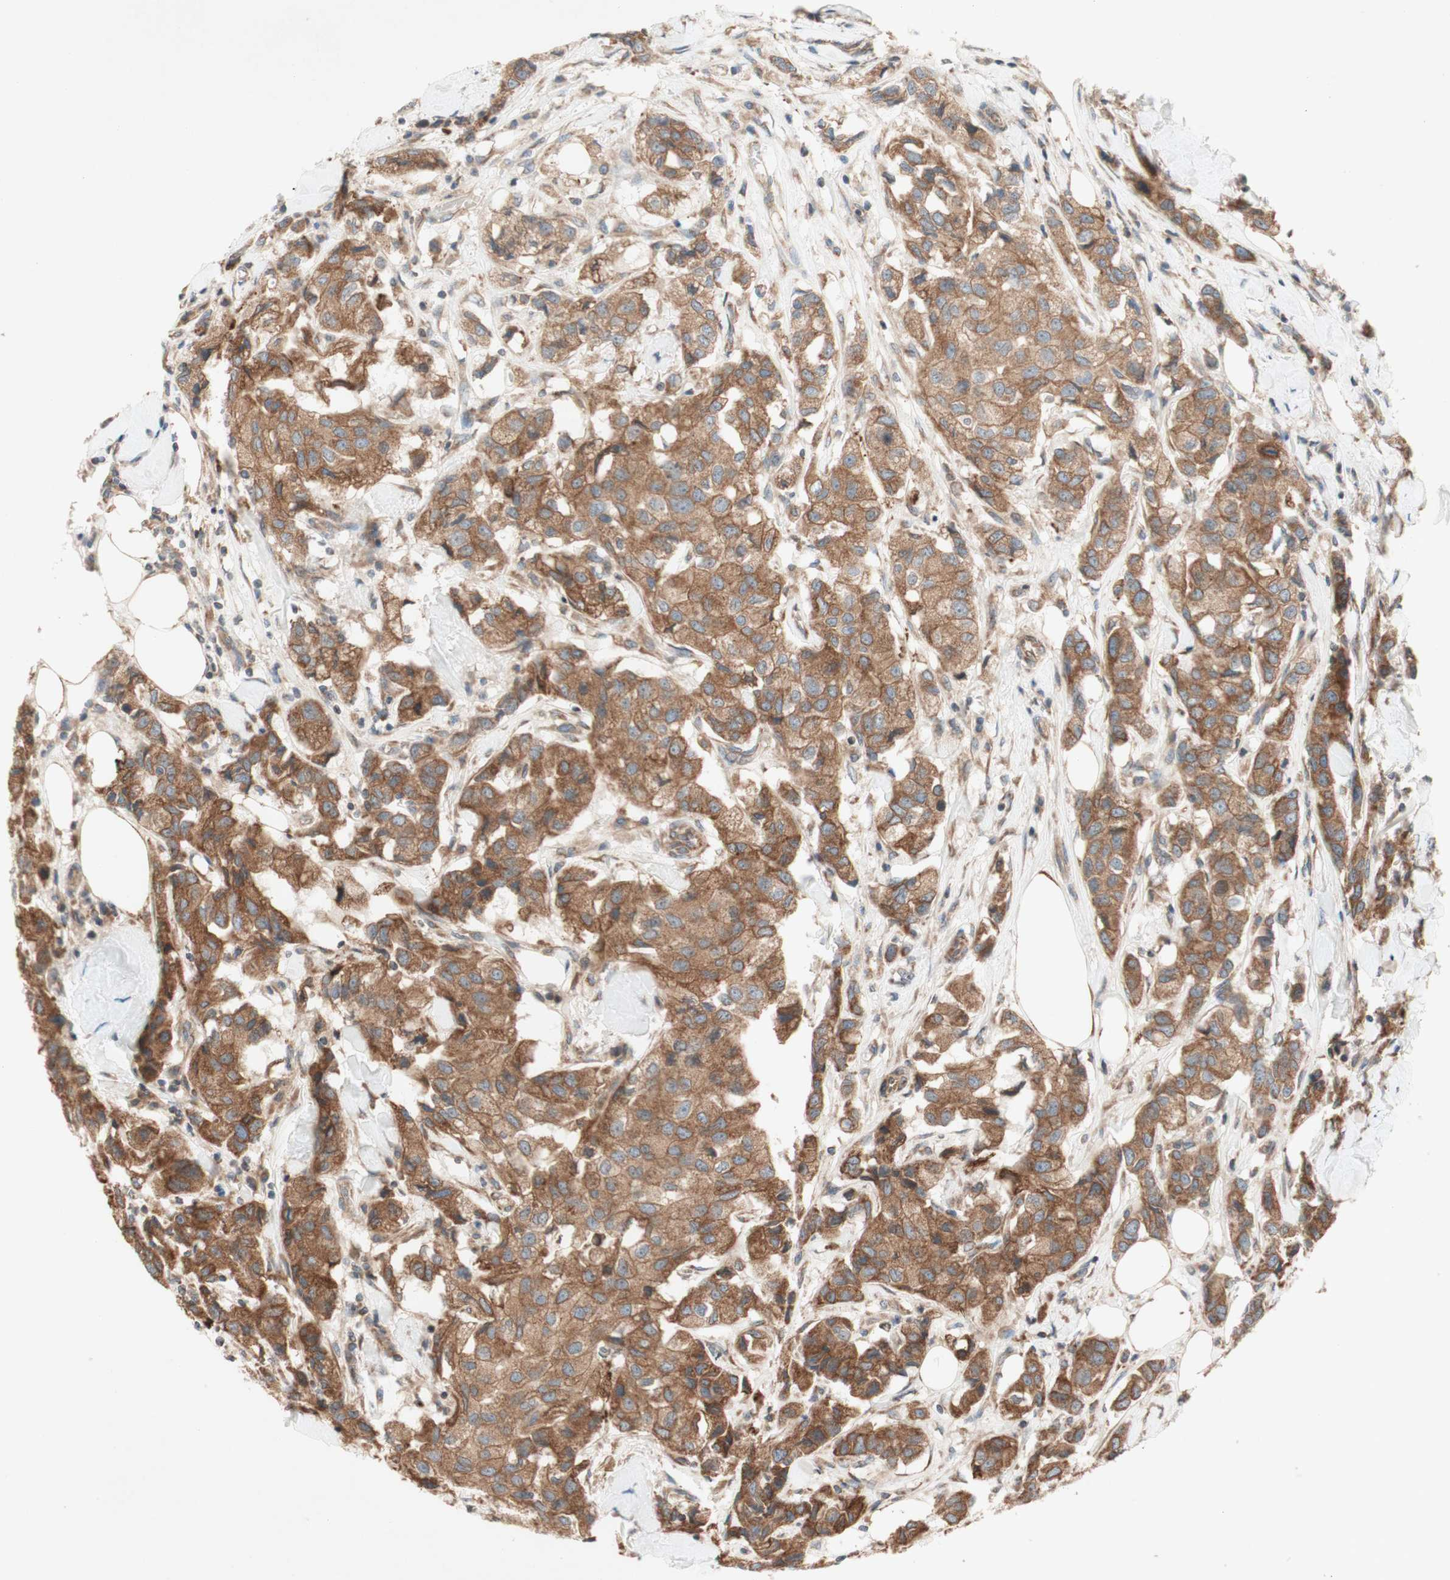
{"staining": {"intensity": "moderate", "quantity": ">75%", "location": "cytoplasmic/membranous"}, "tissue": "breast cancer", "cell_type": "Tumor cells", "image_type": "cancer", "snomed": [{"axis": "morphology", "description": "Duct carcinoma"}, {"axis": "topography", "description": "Breast"}], "caption": "Moderate cytoplasmic/membranous protein positivity is present in about >75% of tumor cells in breast infiltrating ductal carcinoma.", "gene": "SOCS2", "patient": {"sex": "female", "age": 80}}